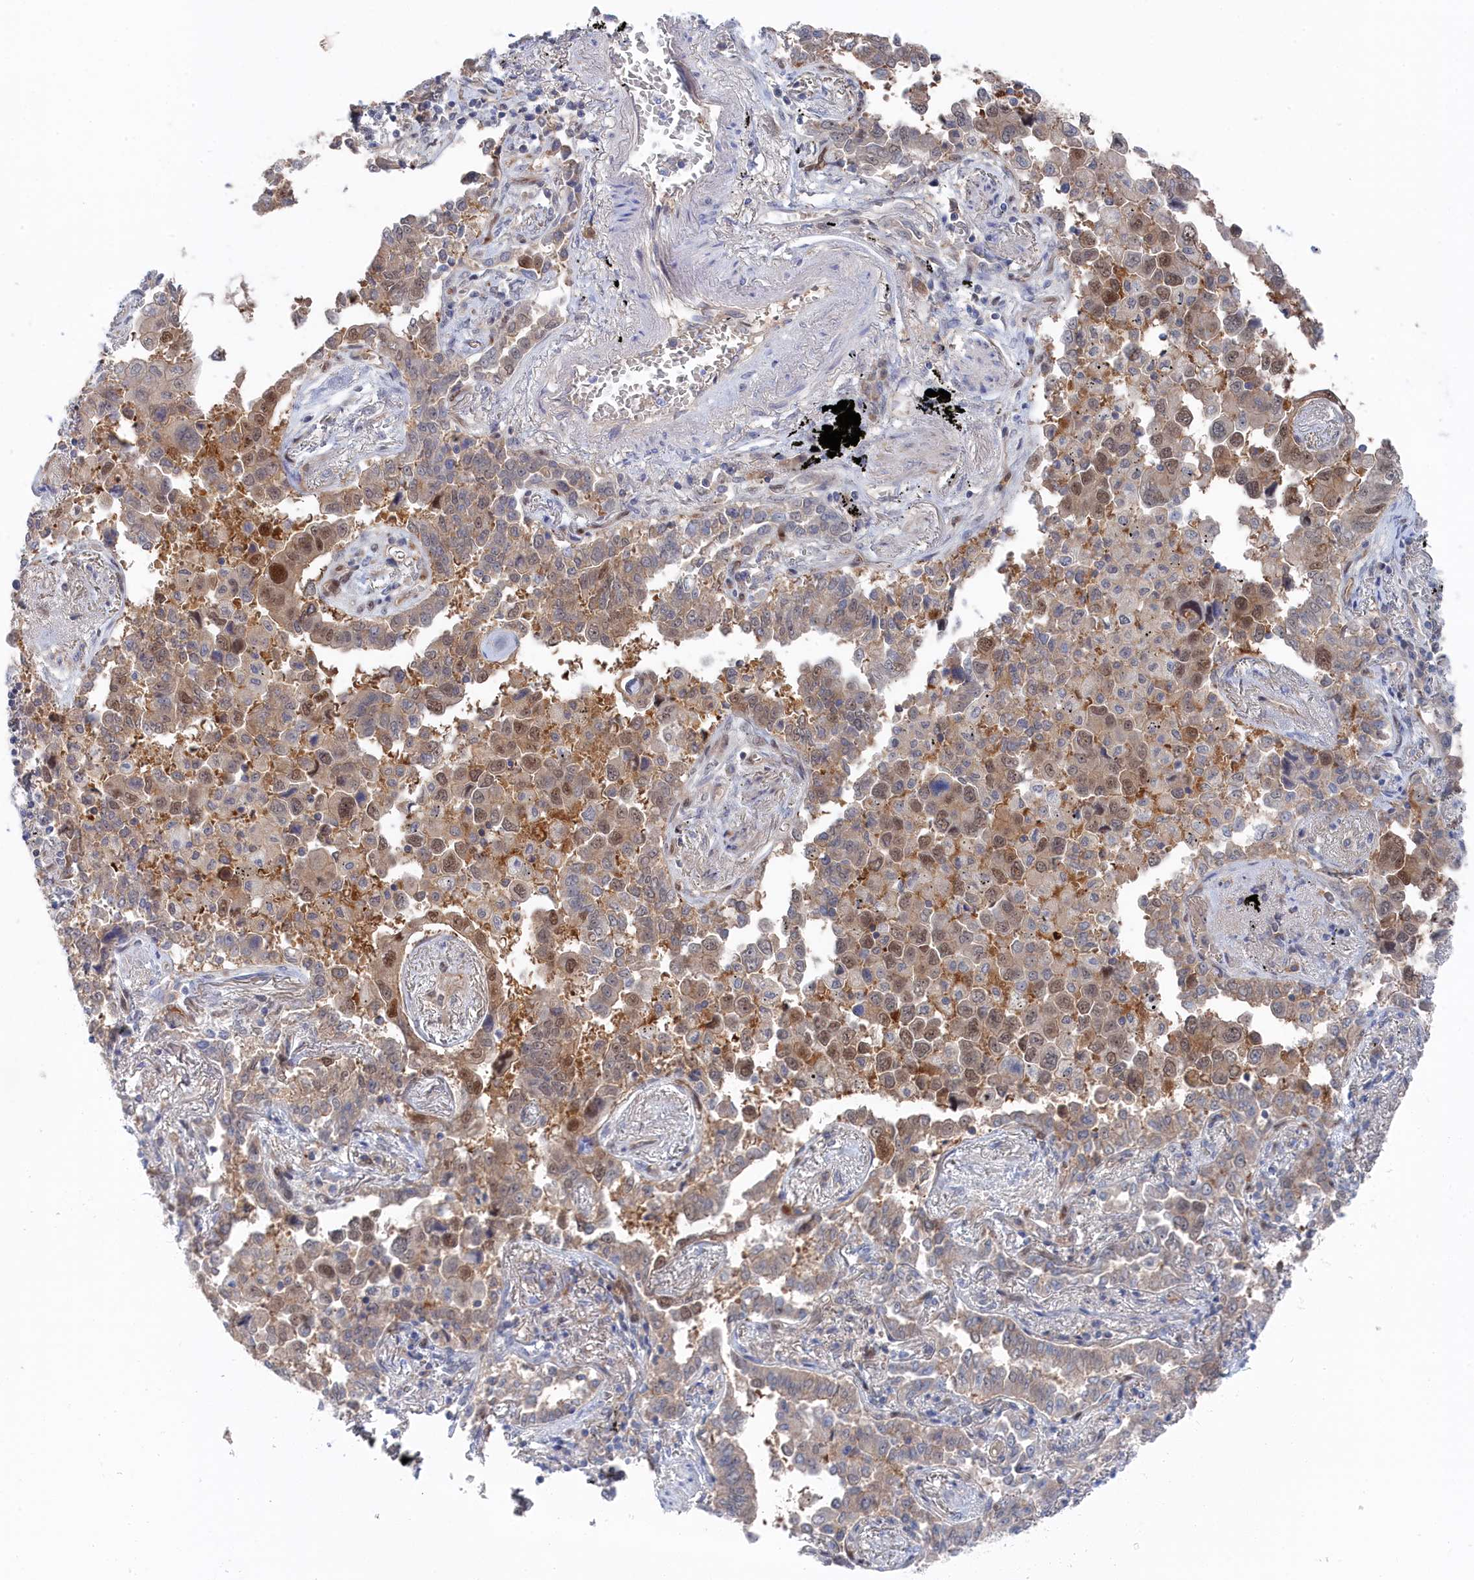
{"staining": {"intensity": "moderate", "quantity": "<25%", "location": "nuclear"}, "tissue": "lung cancer", "cell_type": "Tumor cells", "image_type": "cancer", "snomed": [{"axis": "morphology", "description": "Adenocarcinoma, NOS"}, {"axis": "topography", "description": "Lung"}], "caption": "DAB (3,3'-diaminobenzidine) immunohistochemical staining of human lung adenocarcinoma shows moderate nuclear protein staining in about <25% of tumor cells.", "gene": "IRGQ", "patient": {"sex": "male", "age": 67}}